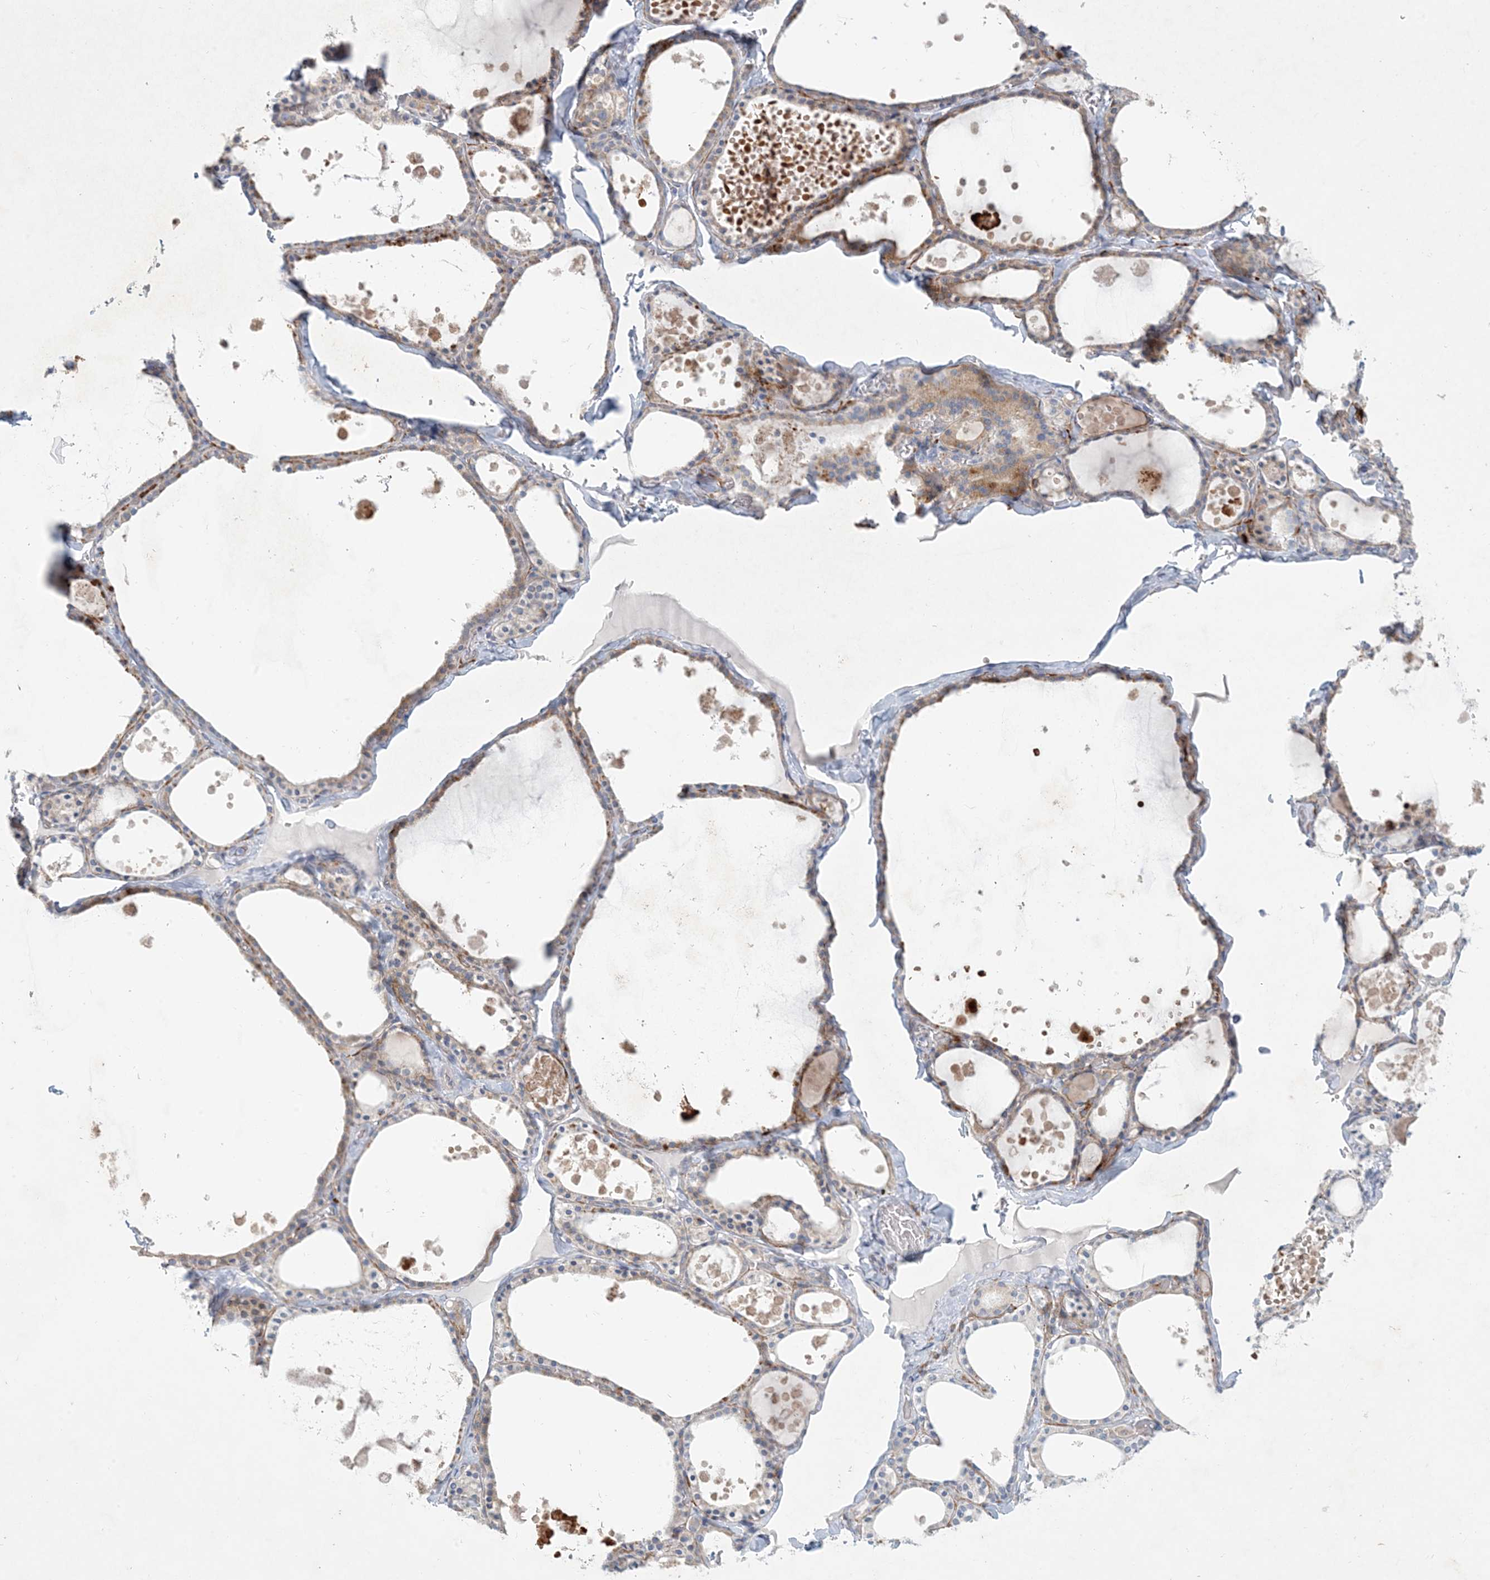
{"staining": {"intensity": "moderate", "quantity": "25%-75%", "location": "cytoplasmic/membranous"}, "tissue": "thyroid gland", "cell_type": "Glandular cells", "image_type": "normal", "snomed": [{"axis": "morphology", "description": "Normal tissue, NOS"}, {"axis": "topography", "description": "Thyroid gland"}], "caption": "Immunohistochemistry (IHC) of unremarkable human thyroid gland displays medium levels of moderate cytoplasmic/membranous positivity in approximately 25%-75% of glandular cells.", "gene": "ZNF385D", "patient": {"sex": "male", "age": 56}}